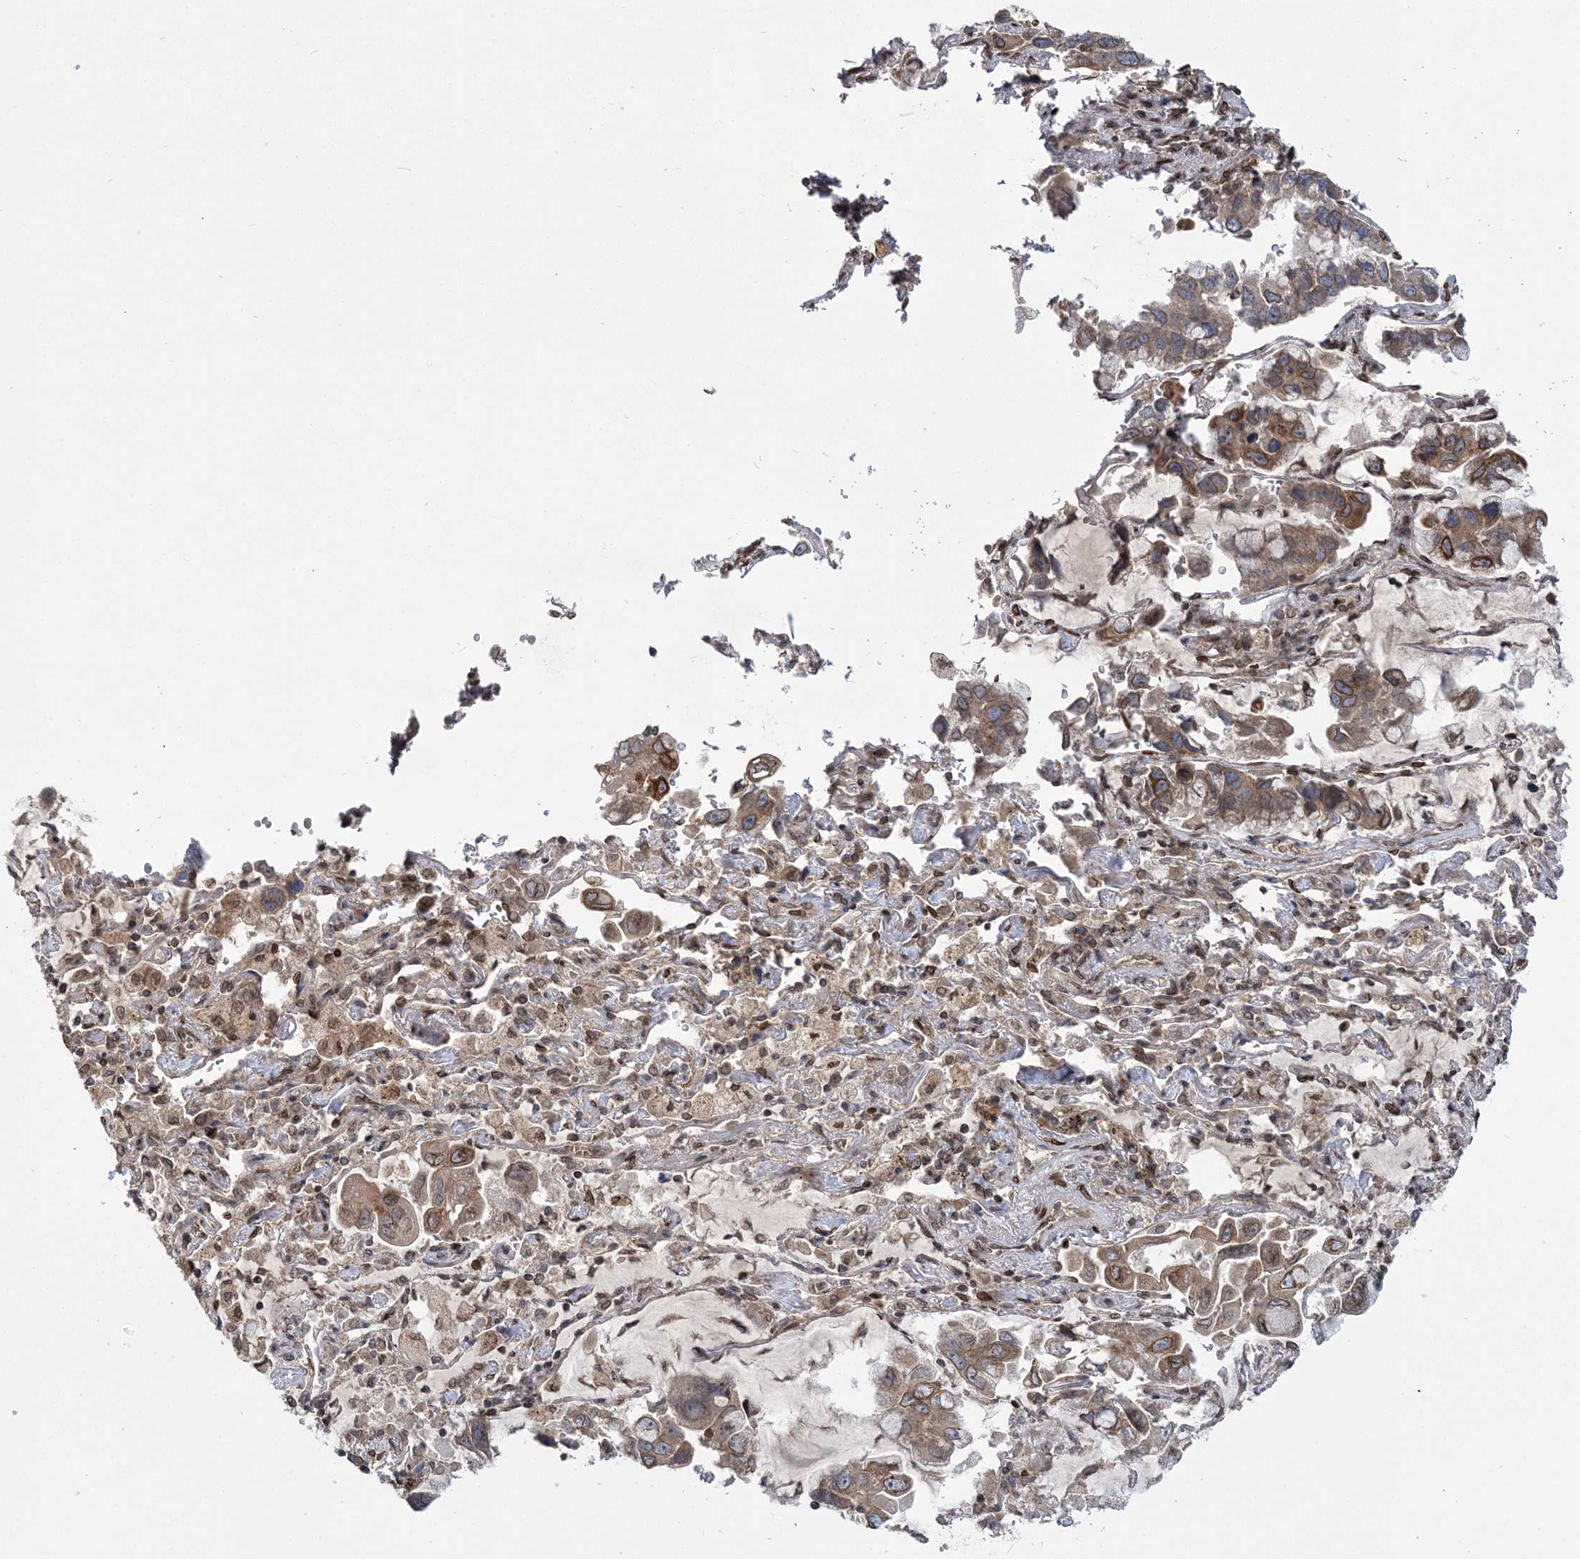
{"staining": {"intensity": "weak", "quantity": ">75%", "location": "cytoplasmic/membranous,nuclear"}, "tissue": "lung cancer", "cell_type": "Tumor cells", "image_type": "cancer", "snomed": [{"axis": "morphology", "description": "Adenocarcinoma, NOS"}, {"axis": "topography", "description": "Lung"}], "caption": "Tumor cells reveal weak cytoplasmic/membranous and nuclear staining in about >75% of cells in lung cancer (adenocarcinoma).", "gene": "DNAJC27", "patient": {"sex": "male", "age": 64}}